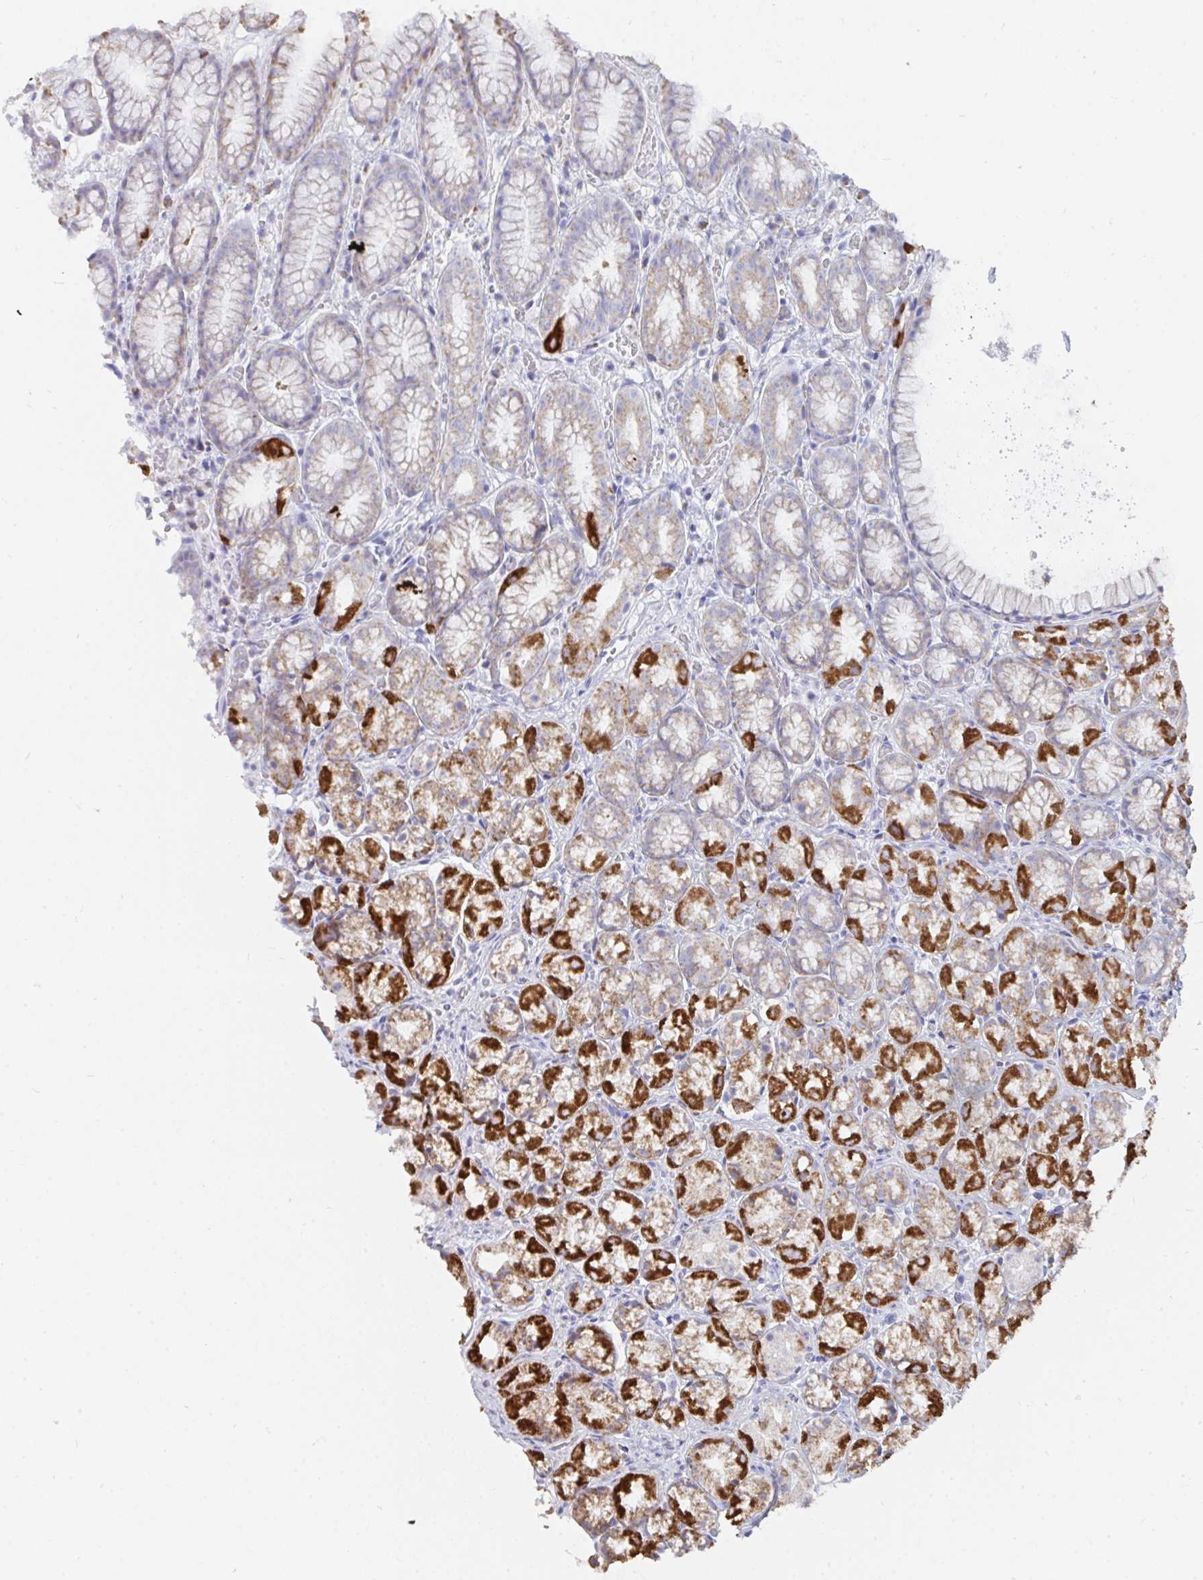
{"staining": {"intensity": "strong", "quantity": "25%-75%", "location": "cytoplasmic/membranous"}, "tissue": "stomach", "cell_type": "Glandular cells", "image_type": "normal", "snomed": [{"axis": "morphology", "description": "Normal tissue, NOS"}, {"axis": "topography", "description": "Smooth muscle"}, {"axis": "topography", "description": "Stomach"}], "caption": "Protein staining by immunohistochemistry (IHC) displays strong cytoplasmic/membranous staining in approximately 25%-75% of glandular cells in benign stomach.", "gene": "AIFM1", "patient": {"sex": "male", "age": 70}}